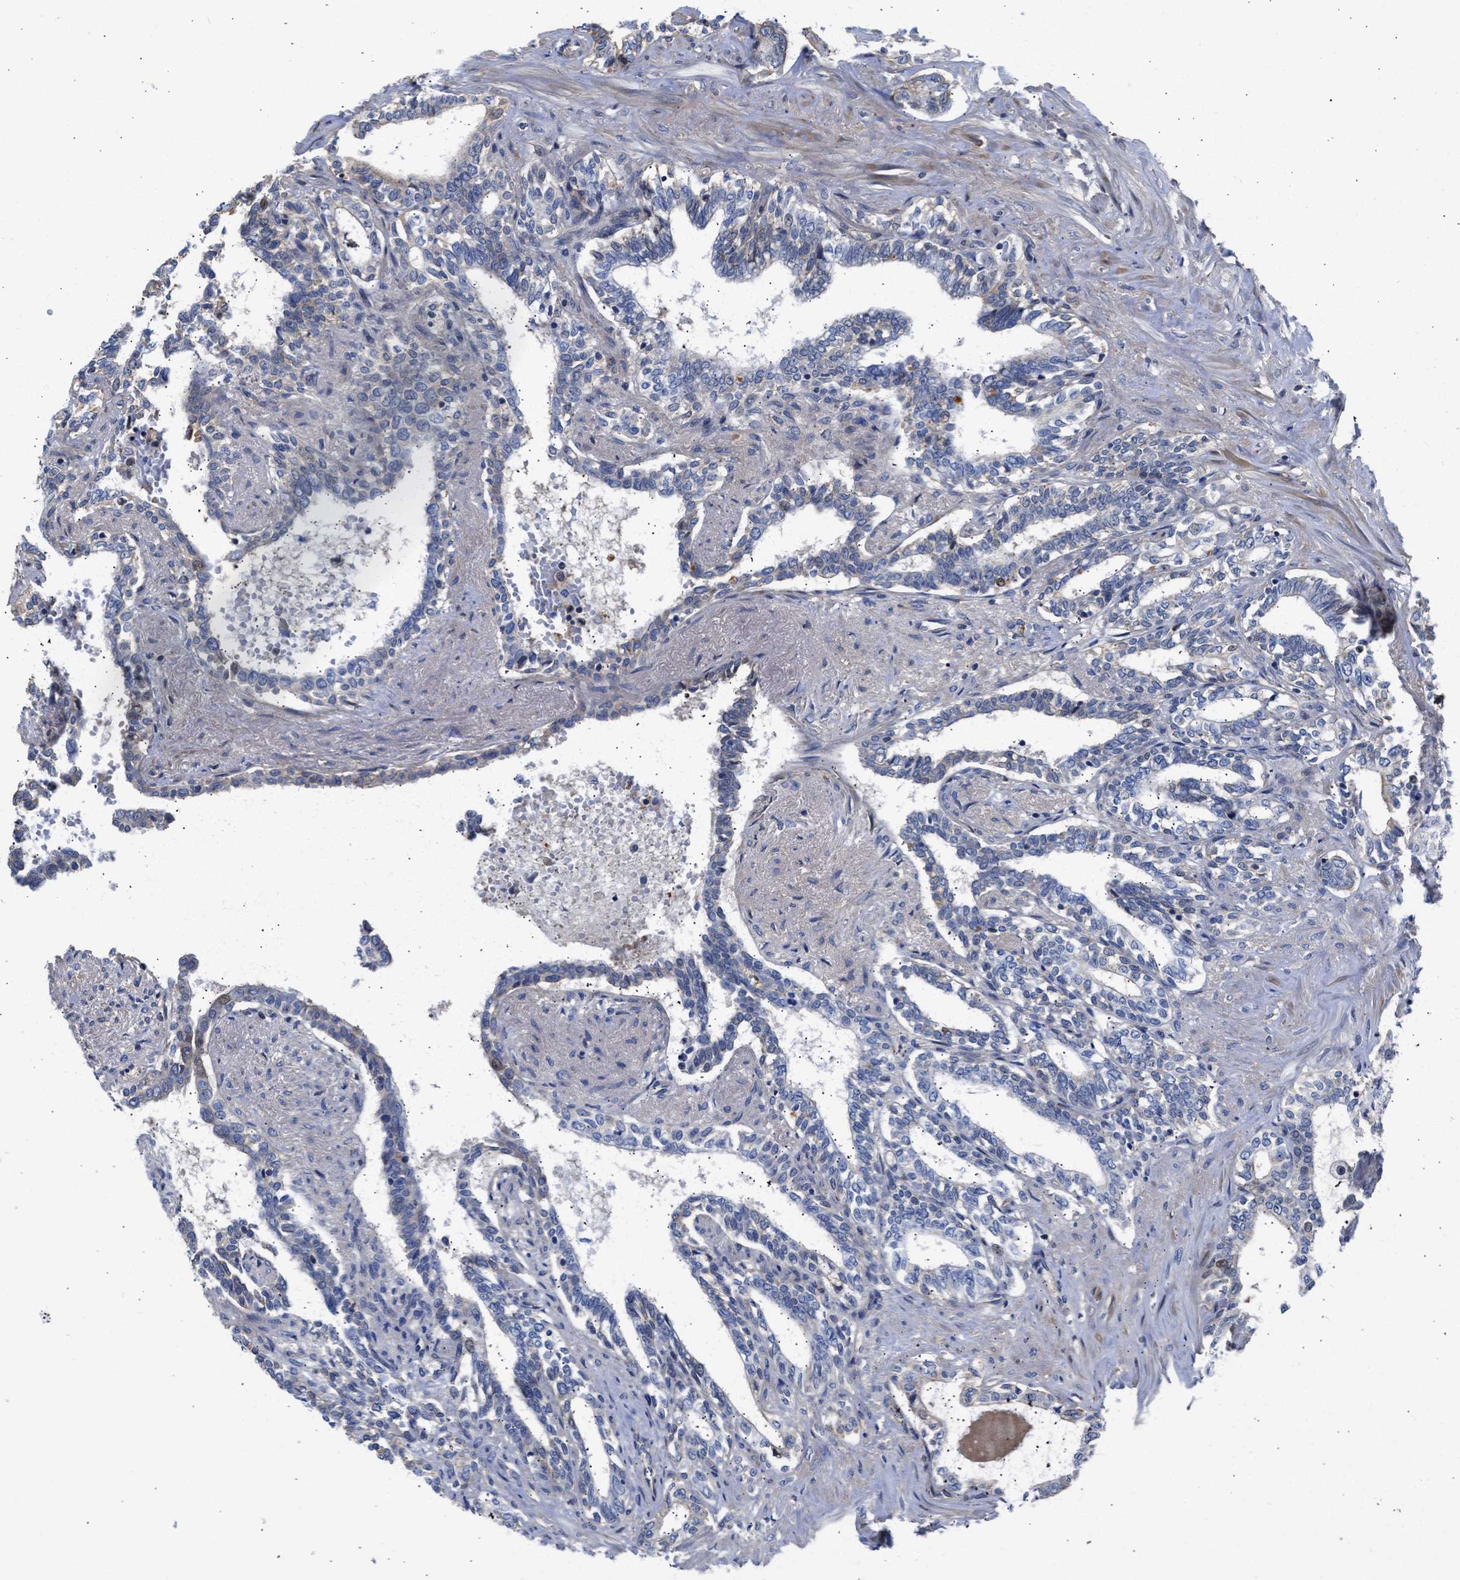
{"staining": {"intensity": "negative", "quantity": "none", "location": "none"}, "tissue": "seminal vesicle", "cell_type": "Glandular cells", "image_type": "normal", "snomed": [{"axis": "morphology", "description": "Normal tissue, NOS"}, {"axis": "morphology", "description": "Adenocarcinoma, High grade"}, {"axis": "topography", "description": "Prostate"}, {"axis": "topography", "description": "Seminal veicle"}], "caption": "High power microscopy photomicrograph of an immunohistochemistry (IHC) image of unremarkable seminal vesicle, revealing no significant positivity in glandular cells. (DAB (3,3'-diaminobenzidine) IHC with hematoxylin counter stain).", "gene": "MAS1L", "patient": {"sex": "male", "age": 55}}